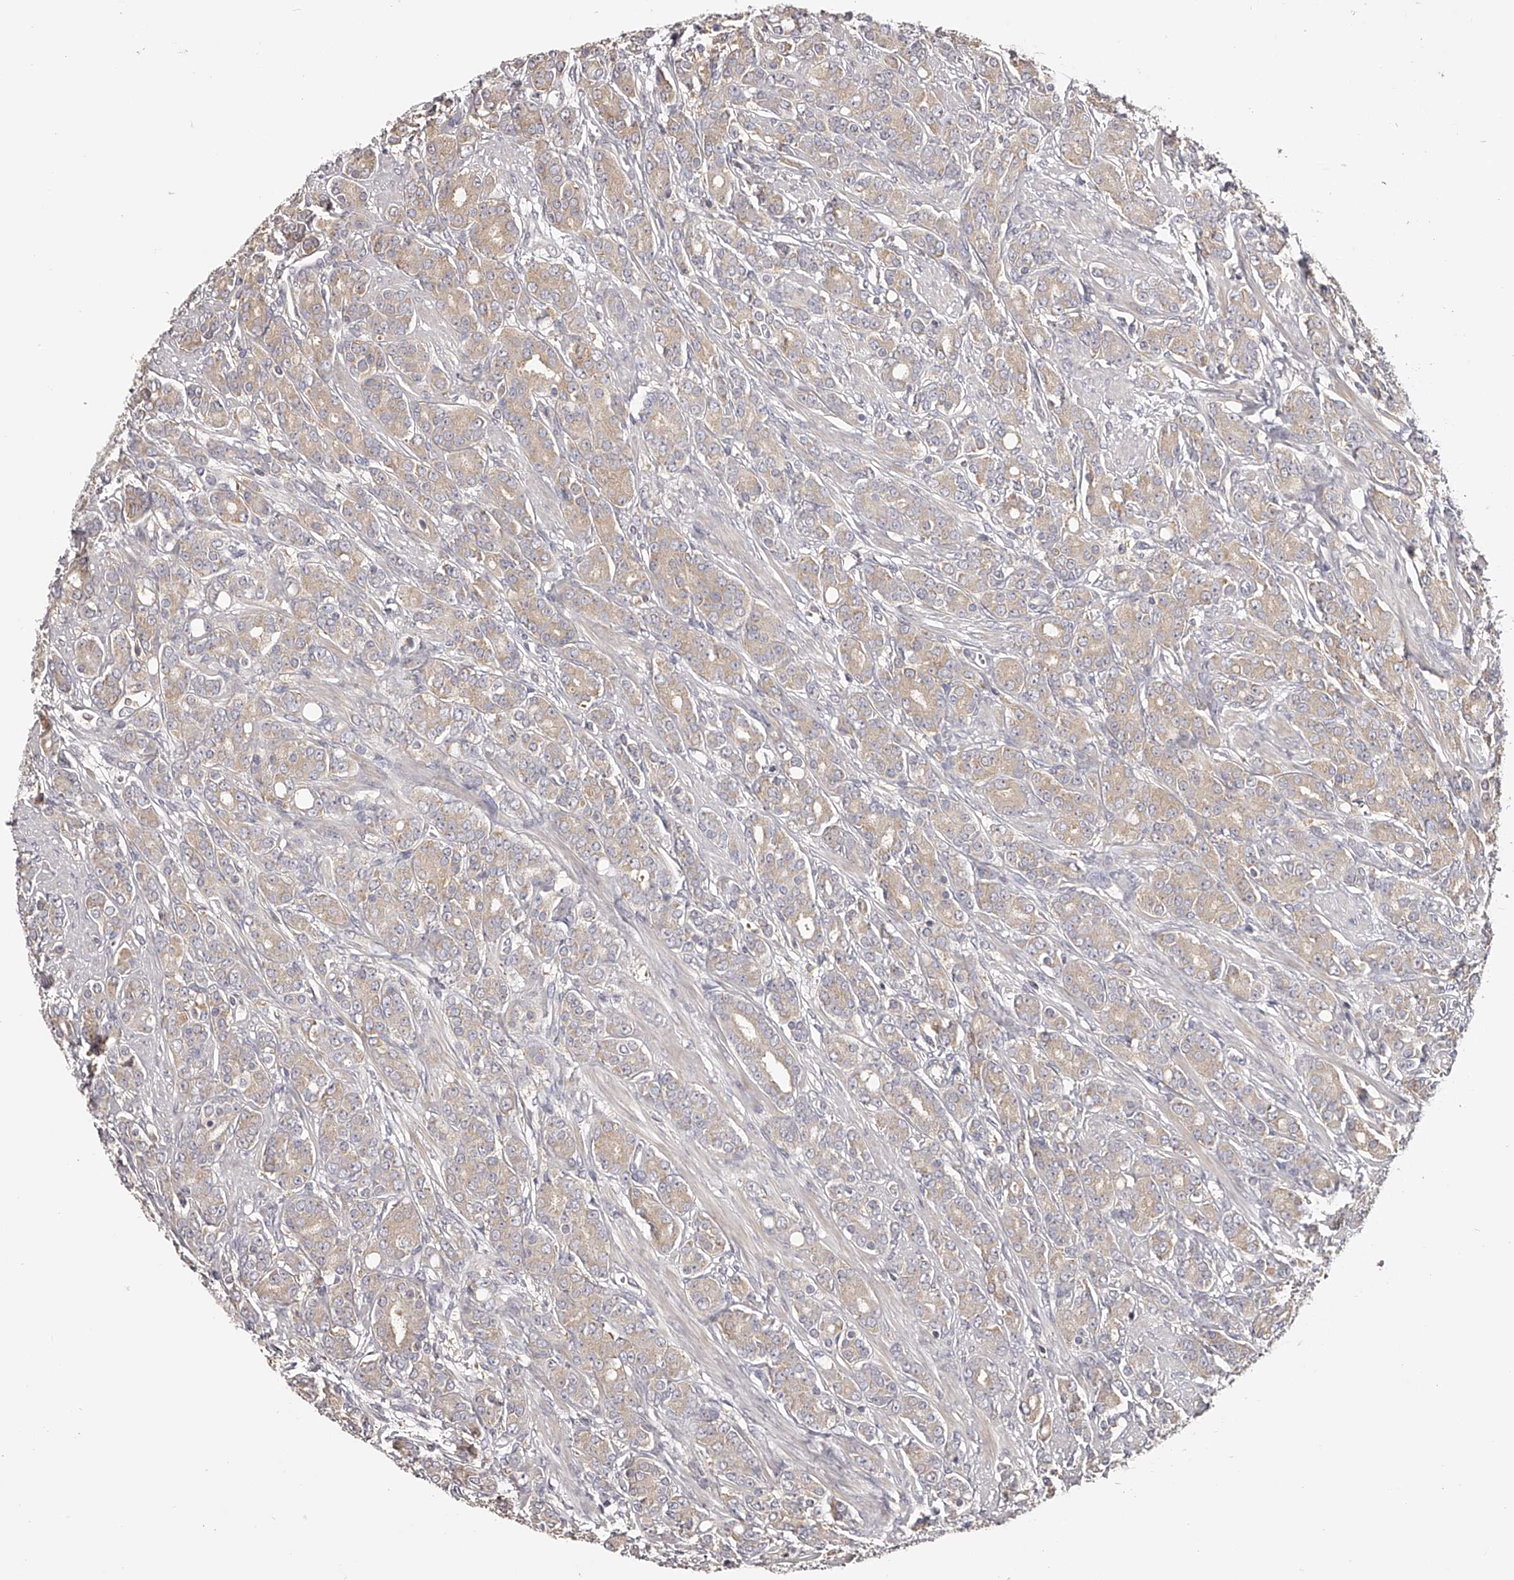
{"staining": {"intensity": "weak", "quantity": "<25%", "location": "cytoplasmic/membranous"}, "tissue": "prostate cancer", "cell_type": "Tumor cells", "image_type": "cancer", "snomed": [{"axis": "morphology", "description": "Adenocarcinoma, High grade"}, {"axis": "topography", "description": "Prostate"}], "caption": "Tumor cells are negative for protein expression in human prostate cancer.", "gene": "TNN", "patient": {"sex": "male", "age": 62}}